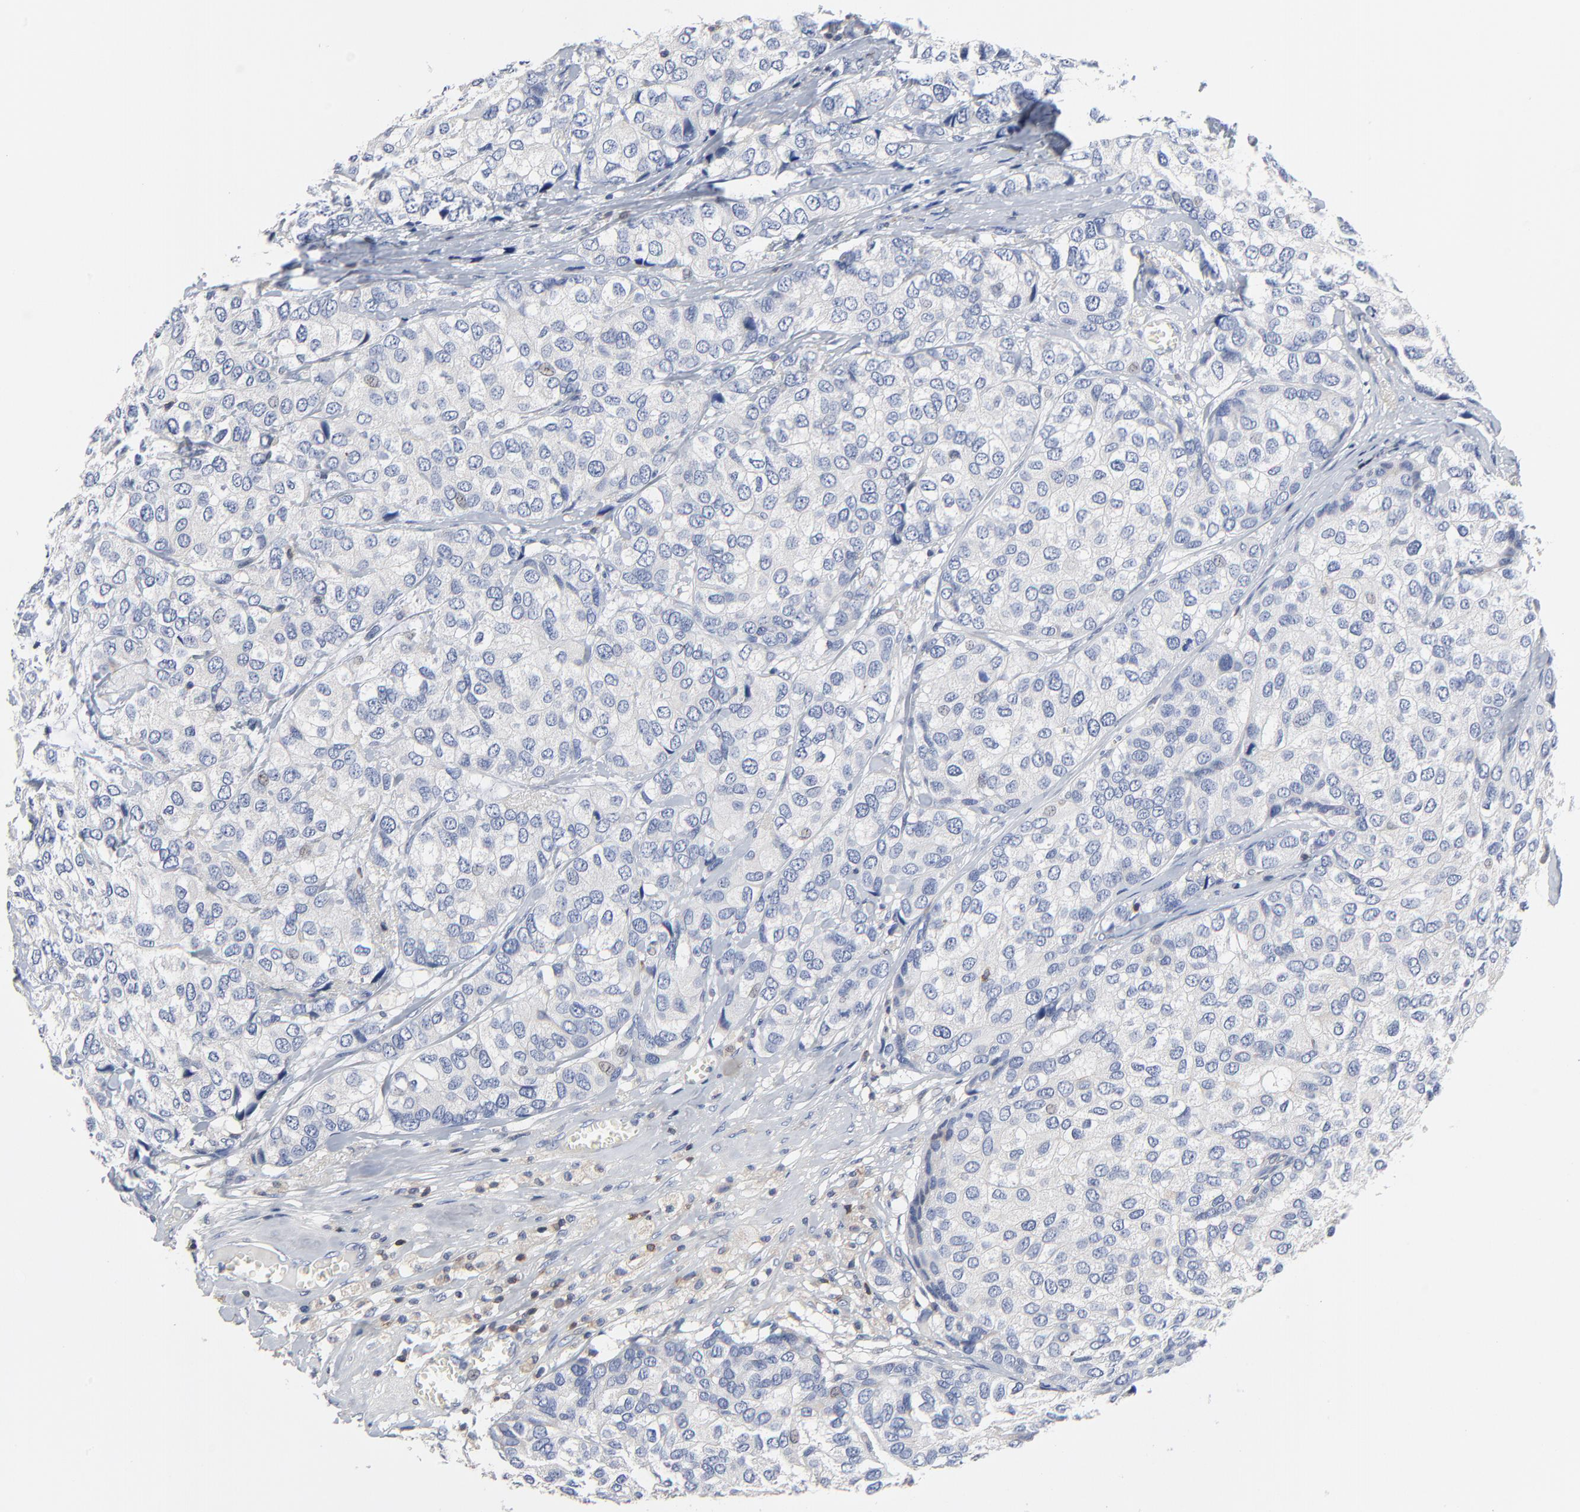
{"staining": {"intensity": "negative", "quantity": "none", "location": "none"}, "tissue": "breast cancer", "cell_type": "Tumor cells", "image_type": "cancer", "snomed": [{"axis": "morphology", "description": "Duct carcinoma"}, {"axis": "topography", "description": "Breast"}], "caption": "This is an immunohistochemistry (IHC) histopathology image of breast intraductal carcinoma. There is no positivity in tumor cells.", "gene": "SKAP1", "patient": {"sex": "female", "age": 68}}